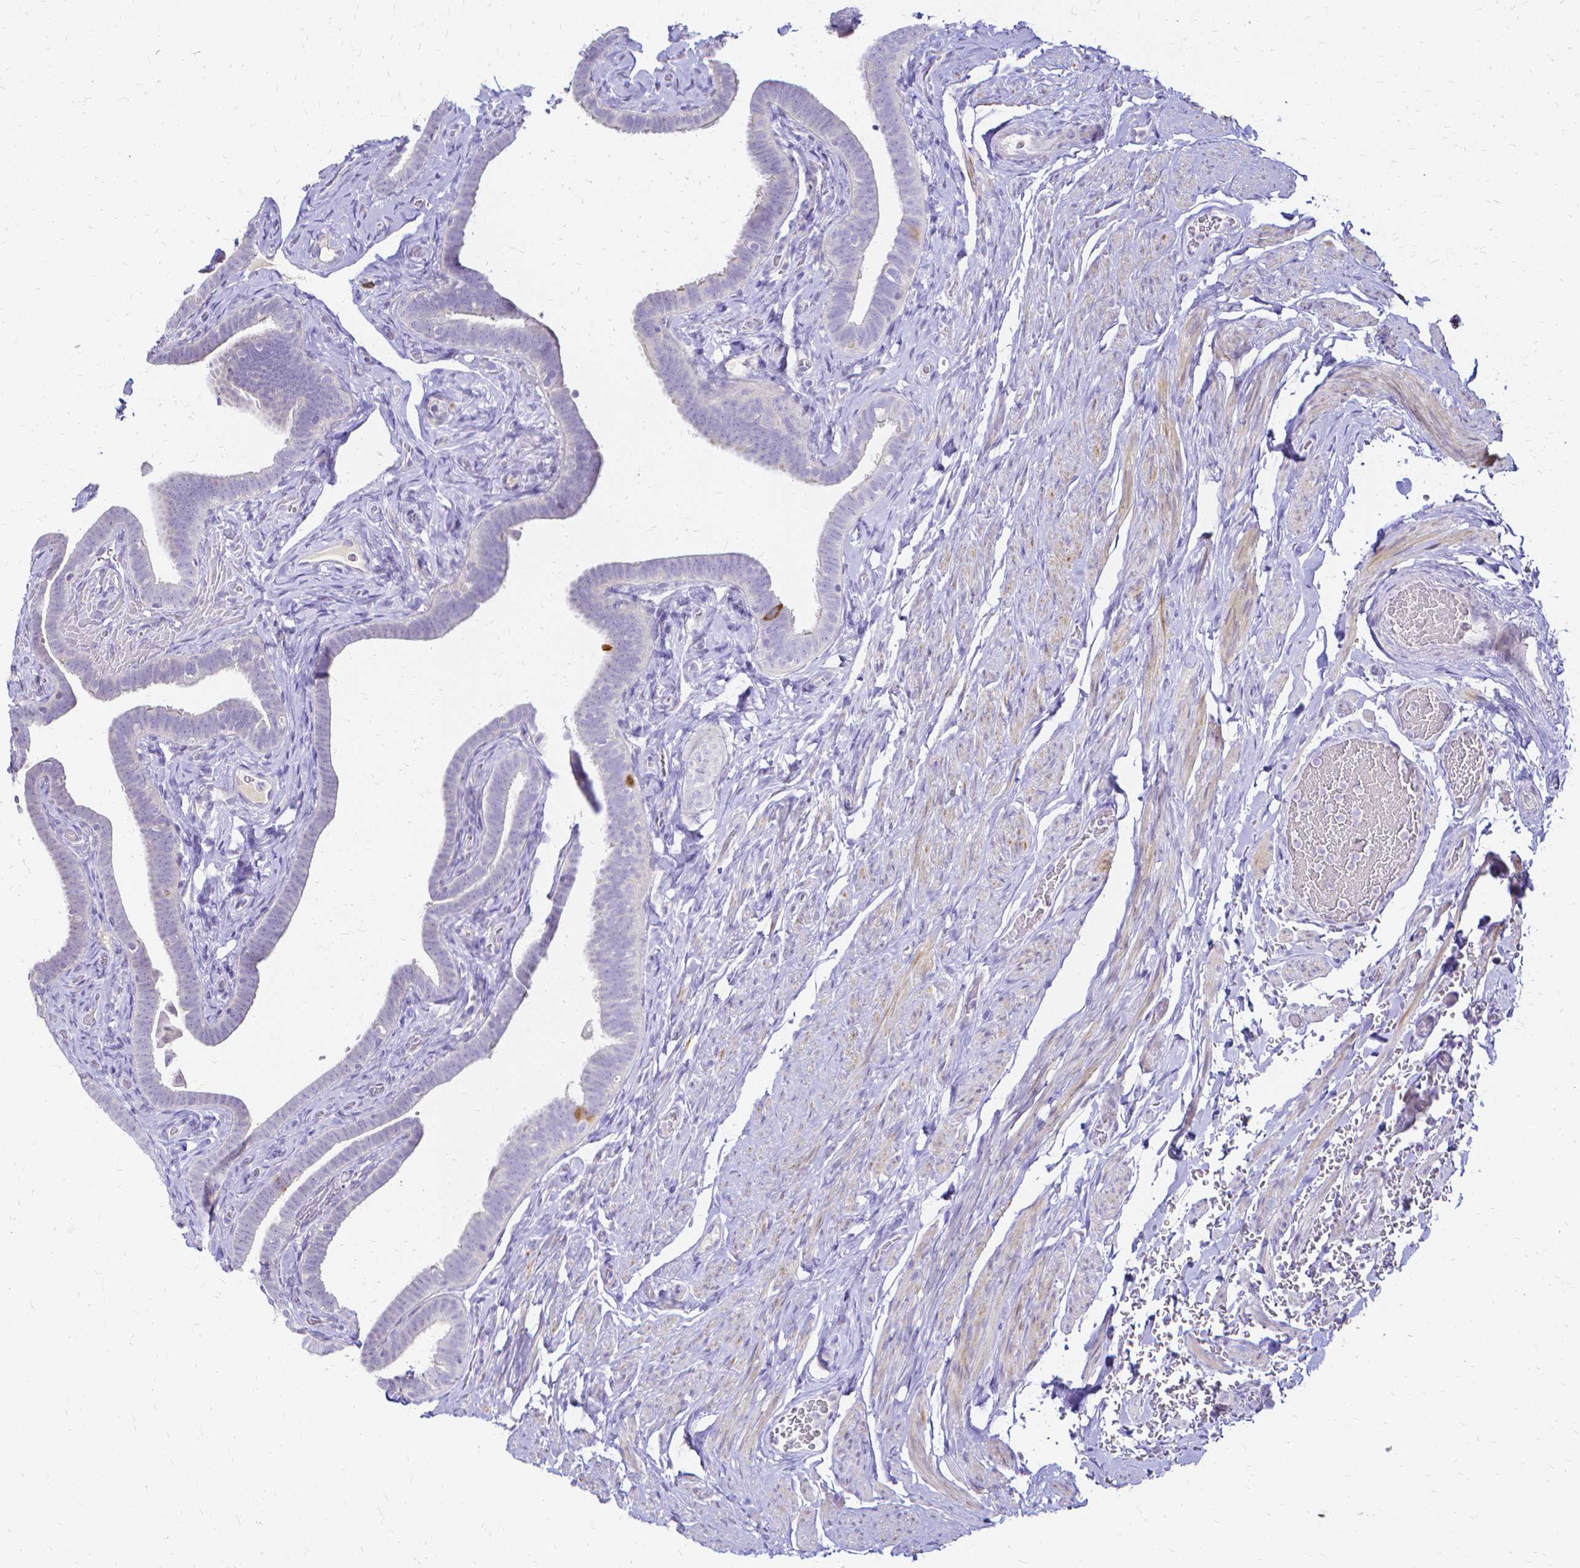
{"staining": {"intensity": "negative", "quantity": "none", "location": "none"}, "tissue": "fallopian tube", "cell_type": "Glandular cells", "image_type": "normal", "snomed": [{"axis": "morphology", "description": "Normal tissue, NOS"}, {"axis": "topography", "description": "Fallopian tube"}], "caption": "Glandular cells show no significant protein staining in unremarkable fallopian tube. (Brightfield microscopy of DAB immunohistochemistry at high magnification).", "gene": "CCNB1", "patient": {"sex": "female", "age": 69}}